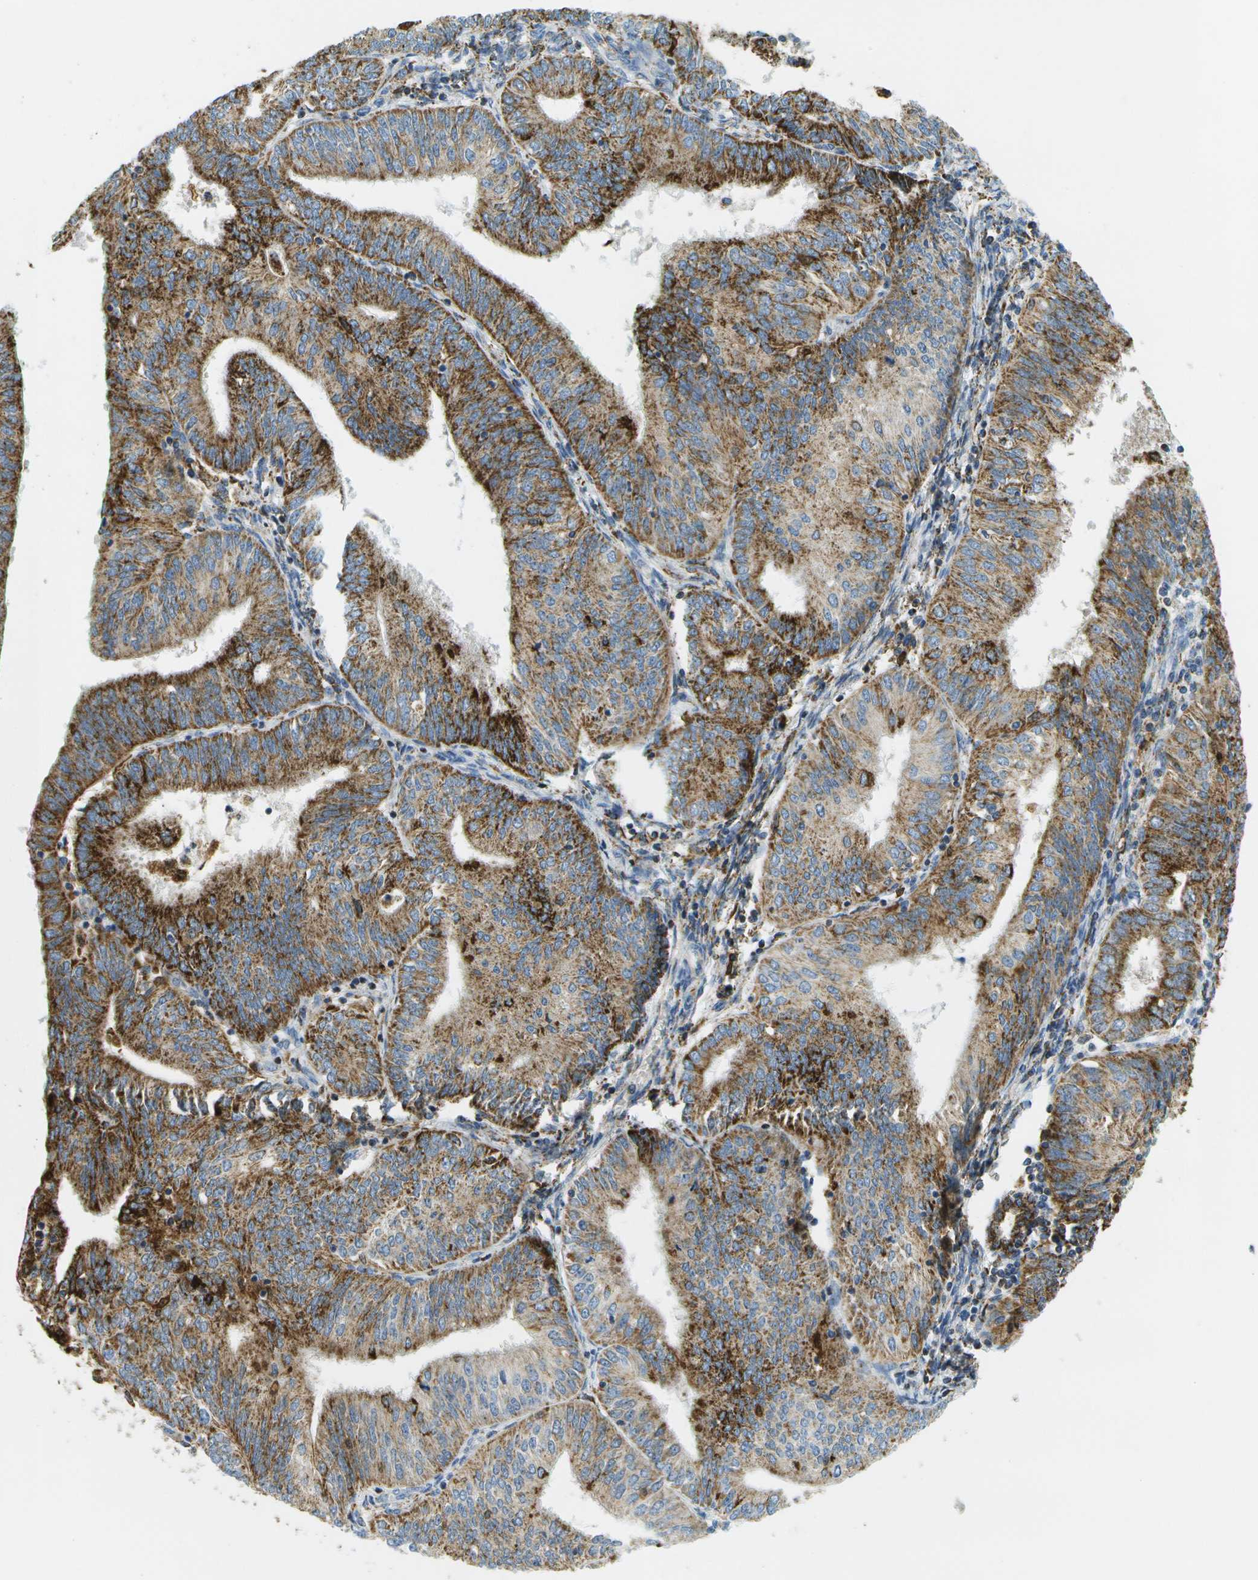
{"staining": {"intensity": "strong", "quantity": ">75%", "location": "cytoplasmic/membranous"}, "tissue": "endometrial cancer", "cell_type": "Tumor cells", "image_type": "cancer", "snomed": [{"axis": "morphology", "description": "Adenocarcinoma, NOS"}, {"axis": "topography", "description": "Endometrium"}], "caption": "Immunohistochemistry (IHC) image of human endometrial adenocarcinoma stained for a protein (brown), which shows high levels of strong cytoplasmic/membranous expression in about >75% of tumor cells.", "gene": "HLCS", "patient": {"sex": "female", "age": 58}}